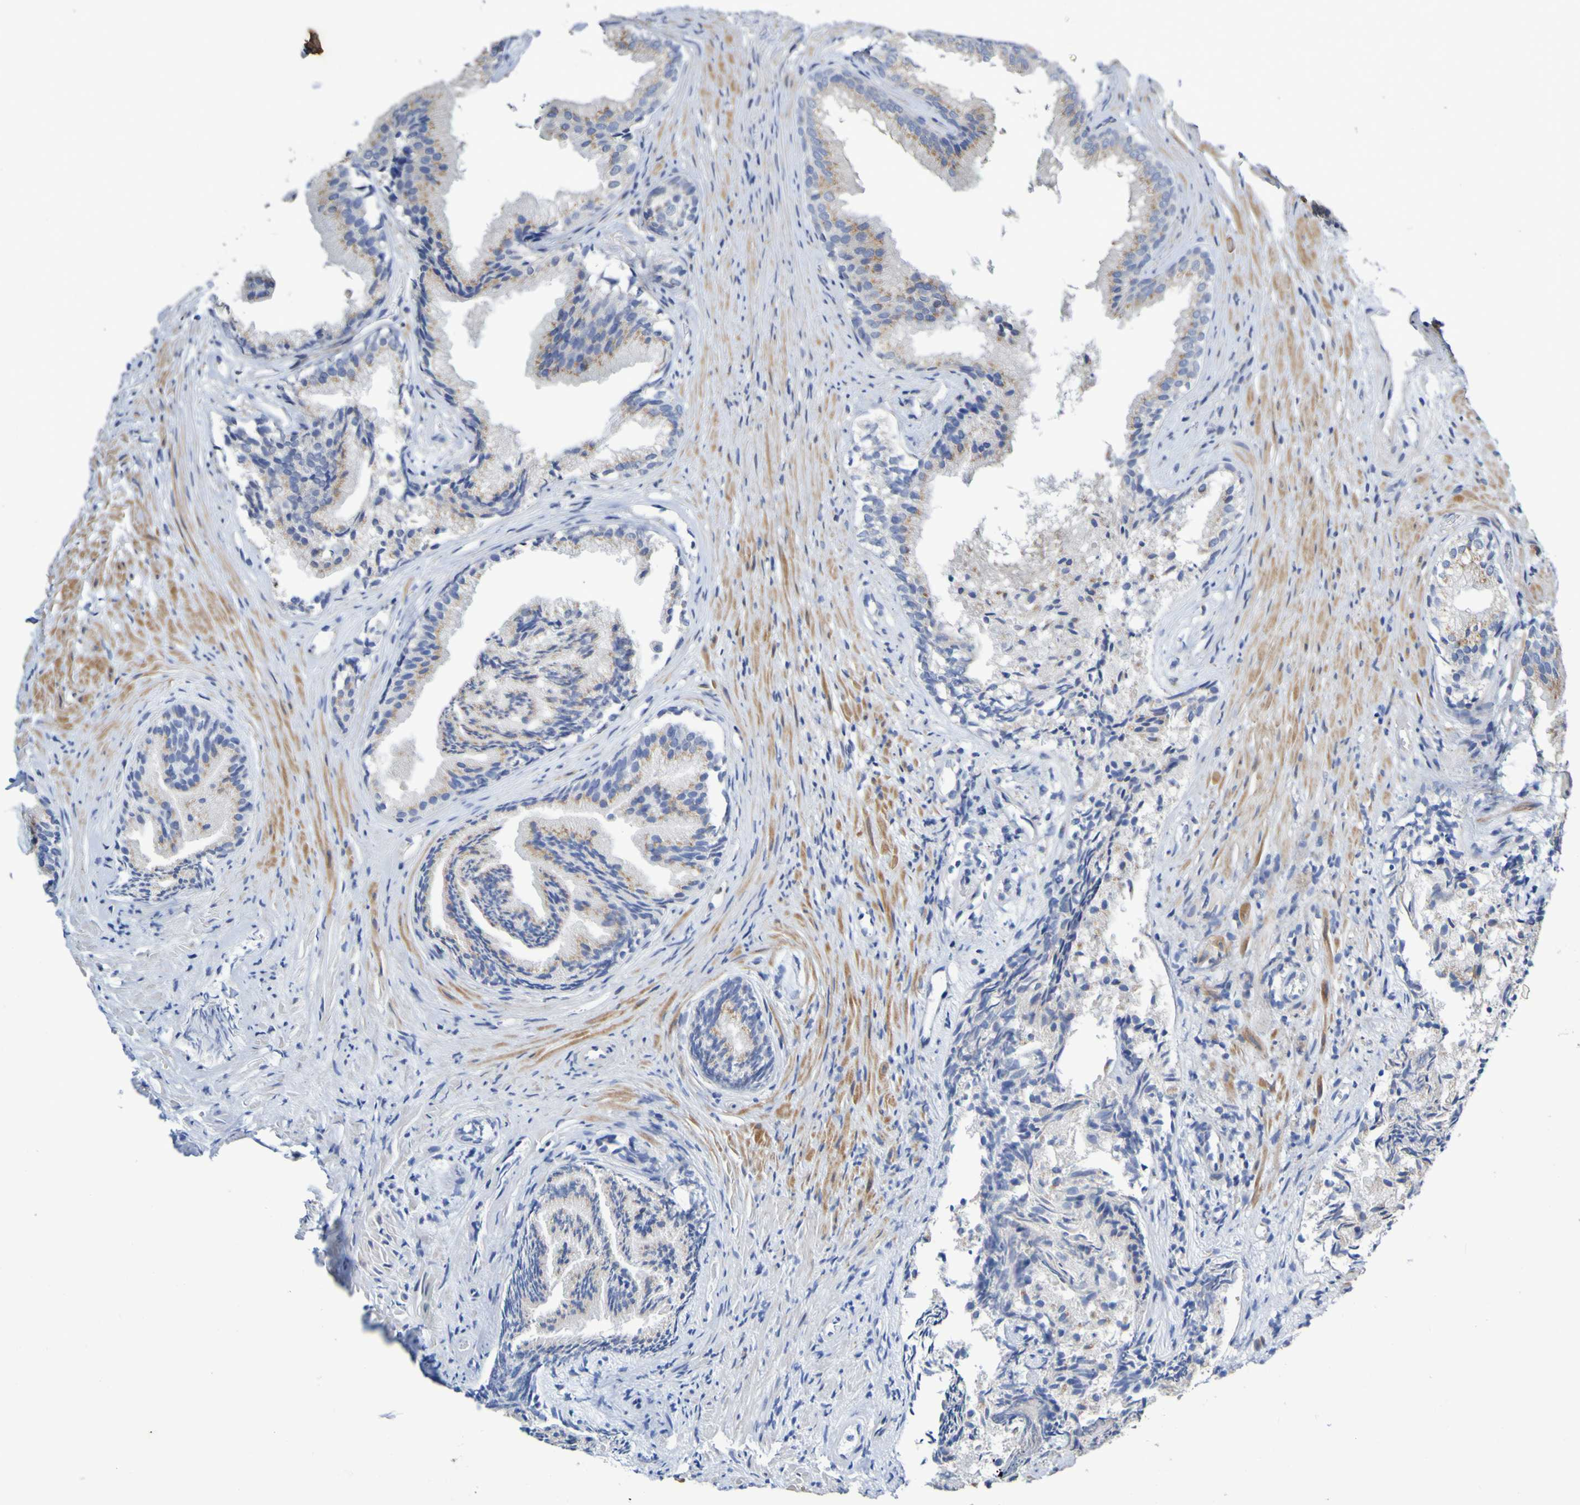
{"staining": {"intensity": "moderate", "quantity": "25%-75%", "location": "cytoplasmic/membranous"}, "tissue": "prostate", "cell_type": "Glandular cells", "image_type": "normal", "snomed": [{"axis": "morphology", "description": "Normal tissue, NOS"}, {"axis": "topography", "description": "Prostate"}], "caption": "Brown immunohistochemical staining in unremarkable prostate exhibits moderate cytoplasmic/membranous expression in approximately 25%-75% of glandular cells.", "gene": "C11orf24", "patient": {"sex": "male", "age": 76}}